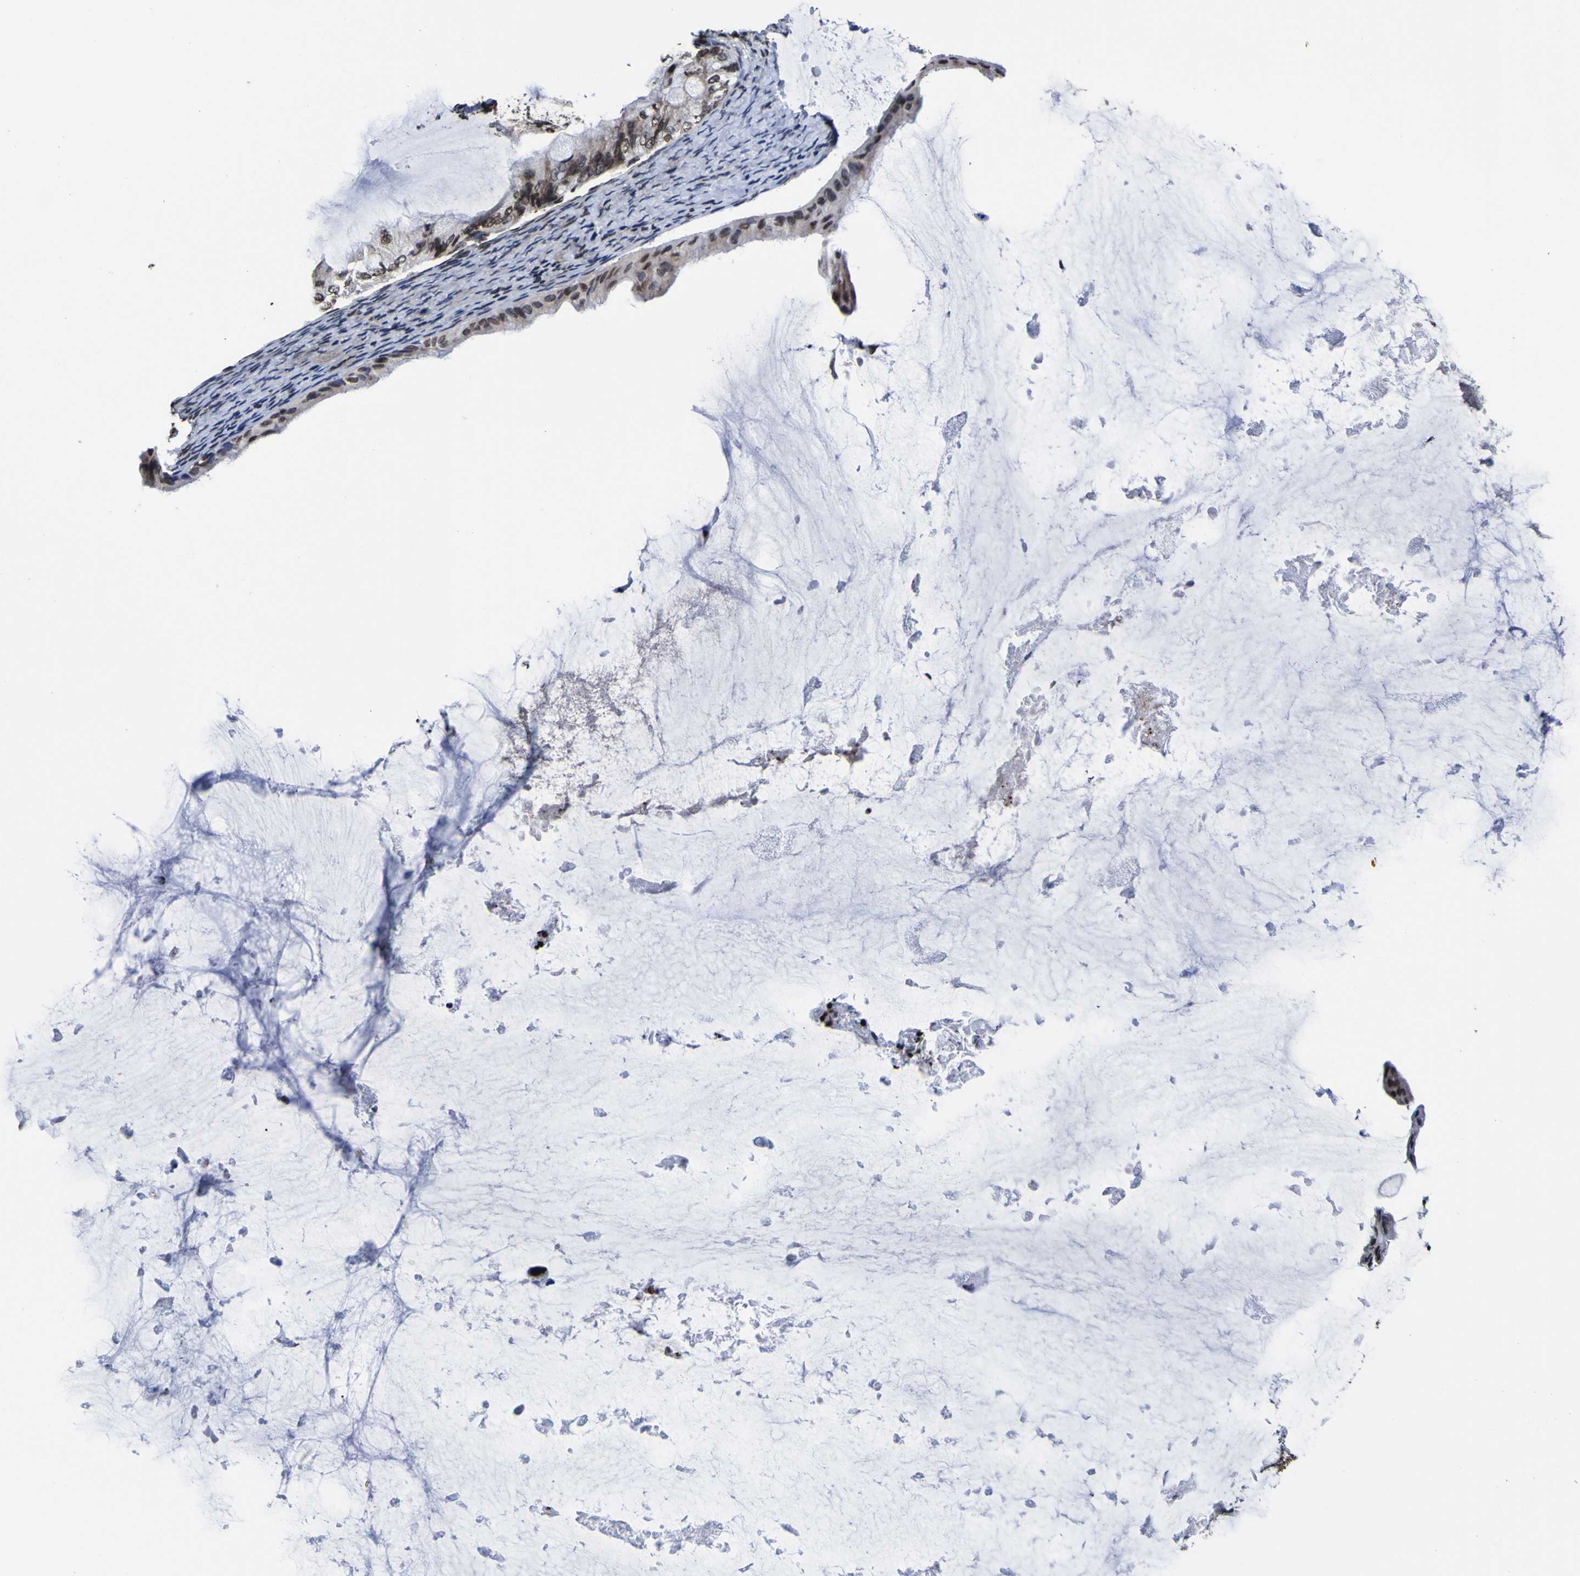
{"staining": {"intensity": "strong", "quantity": "25%-75%", "location": "nuclear"}, "tissue": "ovarian cancer", "cell_type": "Tumor cells", "image_type": "cancer", "snomed": [{"axis": "morphology", "description": "Cystadenocarcinoma, mucinous, NOS"}, {"axis": "topography", "description": "Ovary"}], "caption": "DAB immunohistochemical staining of human ovarian mucinous cystadenocarcinoma reveals strong nuclear protein expression in approximately 25%-75% of tumor cells.", "gene": "PIAS1", "patient": {"sex": "female", "age": 61}}